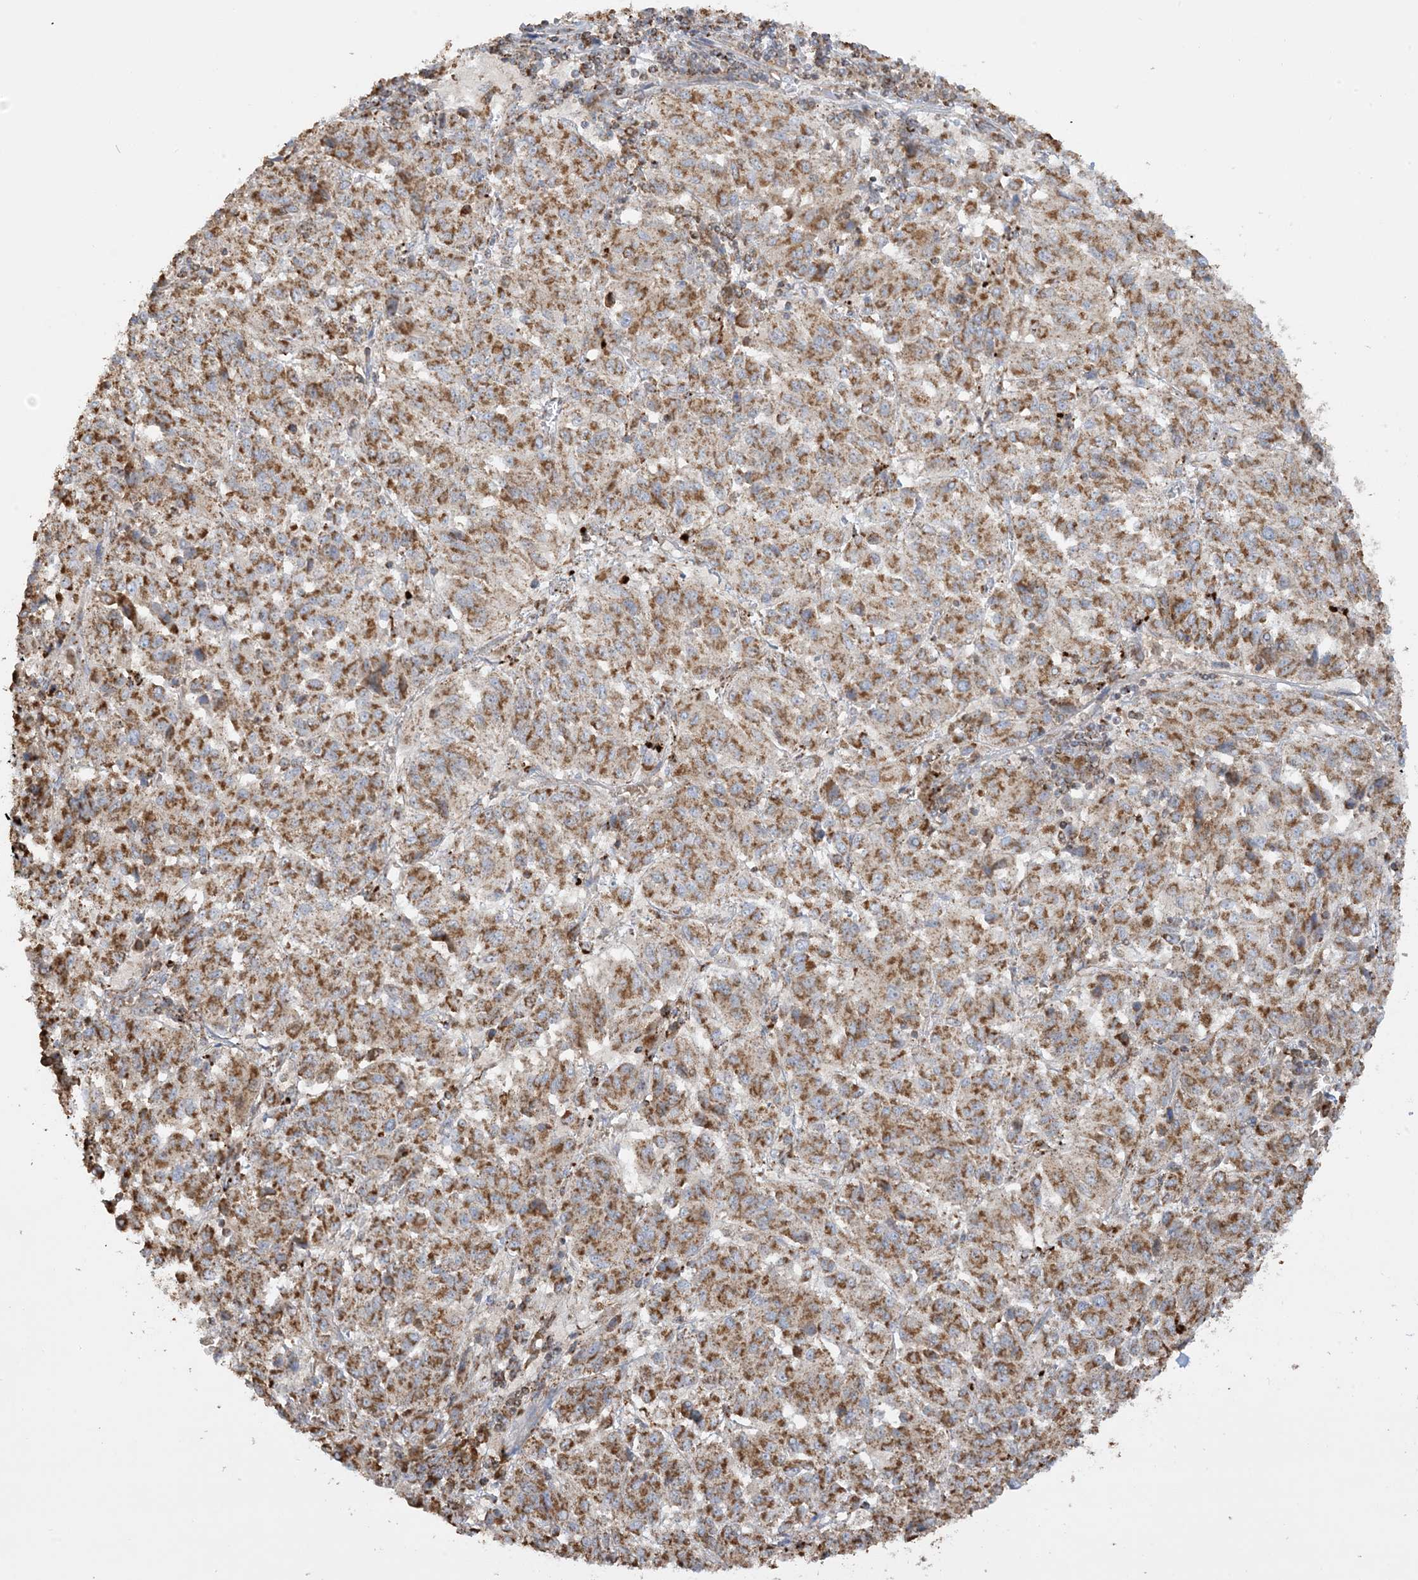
{"staining": {"intensity": "moderate", "quantity": ">75%", "location": "cytoplasmic/membranous"}, "tissue": "melanoma", "cell_type": "Tumor cells", "image_type": "cancer", "snomed": [{"axis": "morphology", "description": "Malignant melanoma, Metastatic site"}, {"axis": "topography", "description": "Lung"}], "caption": "A brown stain highlights moderate cytoplasmic/membranous staining of a protein in human melanoma tumor cells.", "gene": "AGA", "patient": {"sex": "male", "age": 64}}